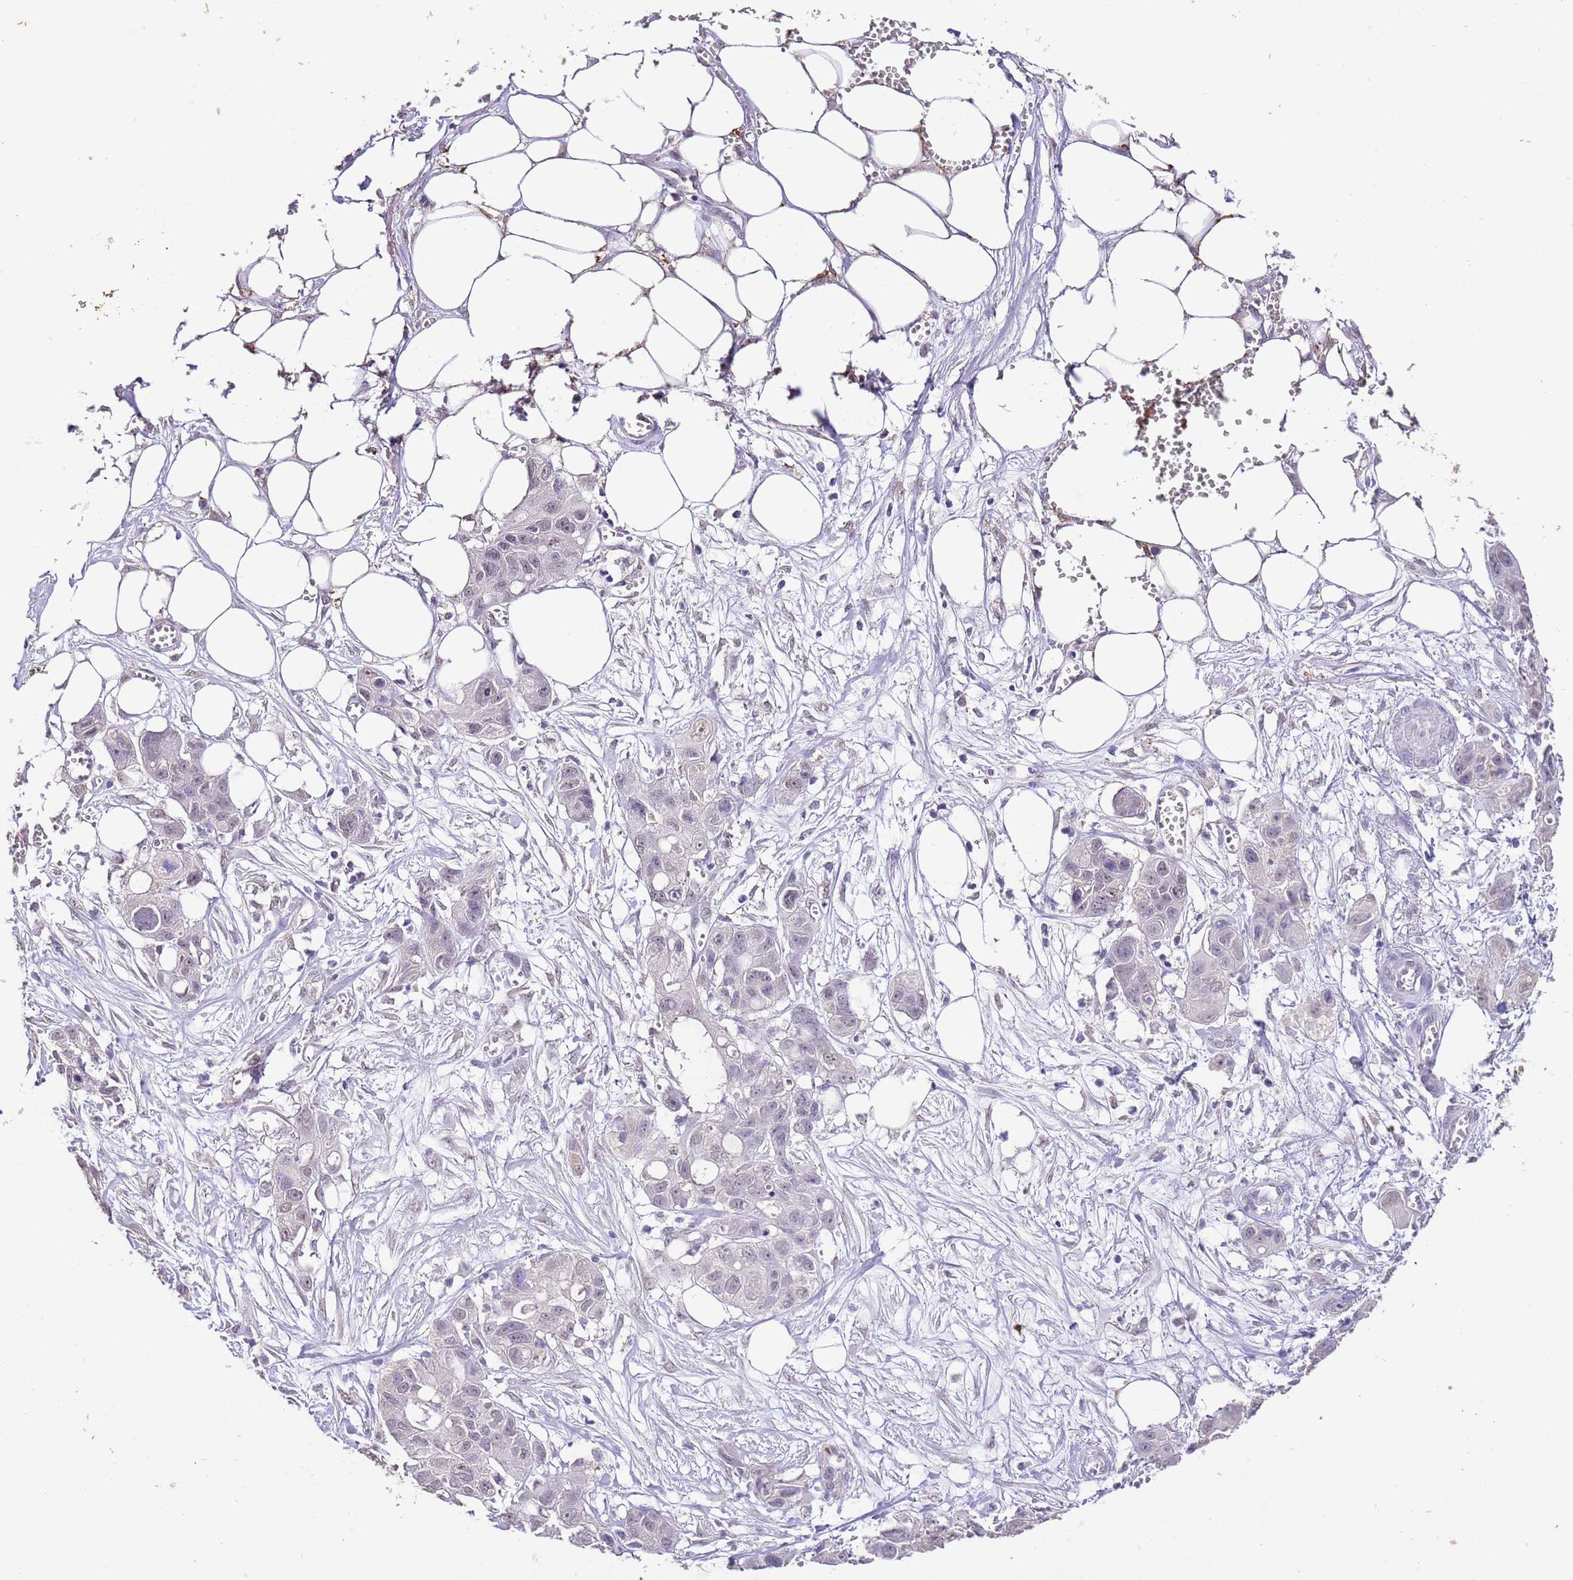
{"staining": {"intensity": "weak", "quantity": "<25%", "location": "nuclear"}, "tissue": "ovarian cancer", "cell_type": "Tumor cells", "image_type": "cancer", "snomed": [{"axis": "morphology", "description": "Cystadenocarcinoma, mucinous, NOS"}, {"axis": "topography", "description": "Ovary"}], "caption": "IHC of human ovarian mucinous cystadenocarcinoma displays no staining in tumor cells. Brightfield microscopy of immunohistochemistry stained with DAB (brown) and hematoxylin (blue), captured at high magnification.", "gene": "IZUMO4", "patient": {"sex": "female", "age": 70}}